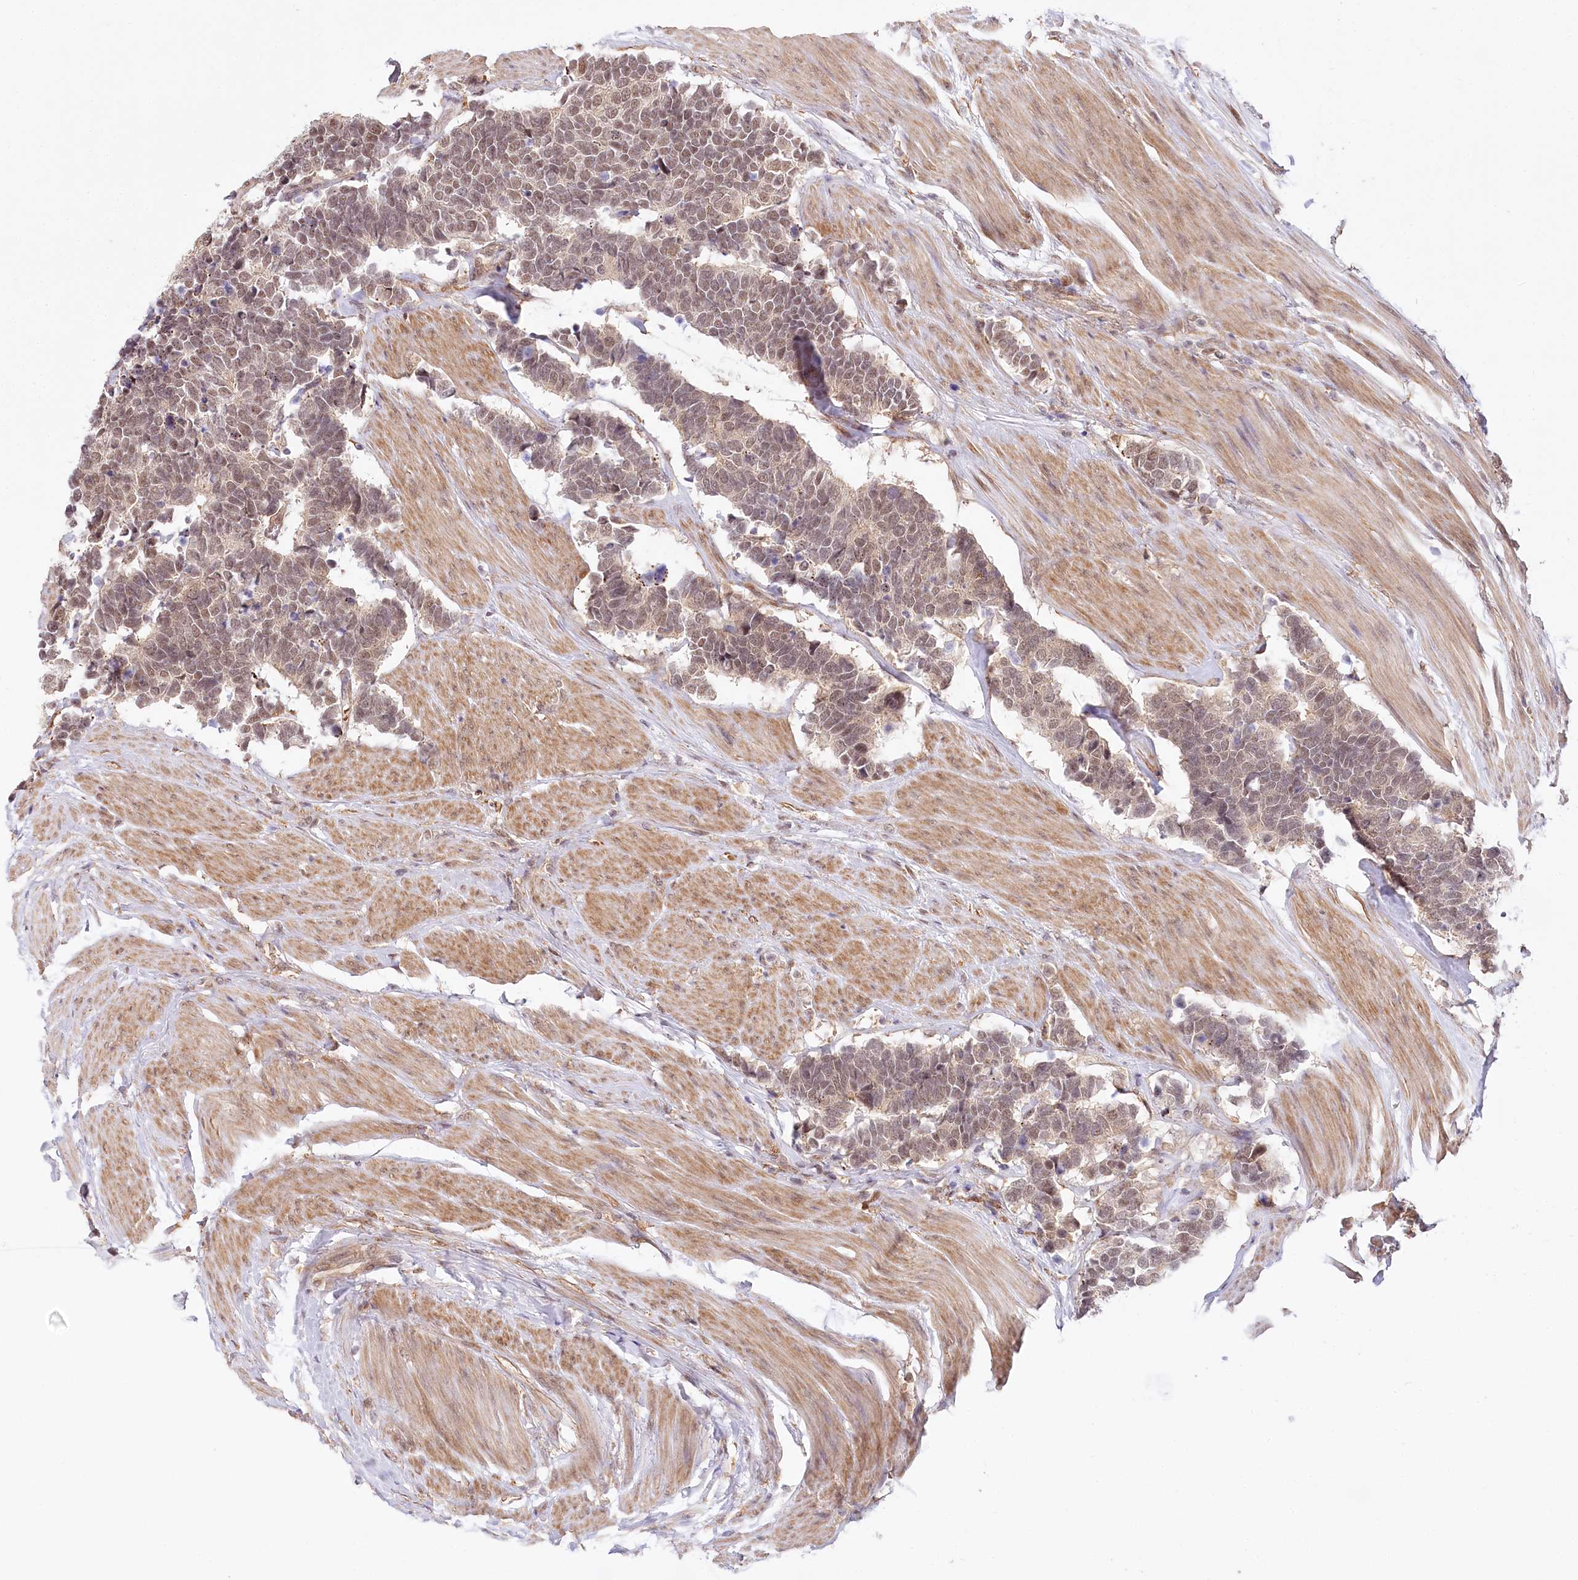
{"staining": {"intensity": "weak", "quantity": ">75%", "location": "cytoplasmic/membranous,nuclear"}, "tissue": "carcinoid", "cell_type": "Tumor cells", "image_type": "cancer", "snomed": [{"axis": "morphology", "description": "Carcinoma, NOS"}, {"axis": "morphology", "description": "Carcinoid, malignant, NOS"}, {"axis": "topography", "description": "Urinary bladder"}], "caption": "Protein staining demonstrates weak cytoplasmic/membranous and nuclear positivity in approximately >75% of tumor cells in malignant carcinoid.", "gene": "TUBGCP2", "patient": {"sex": "male", "age": 57}}